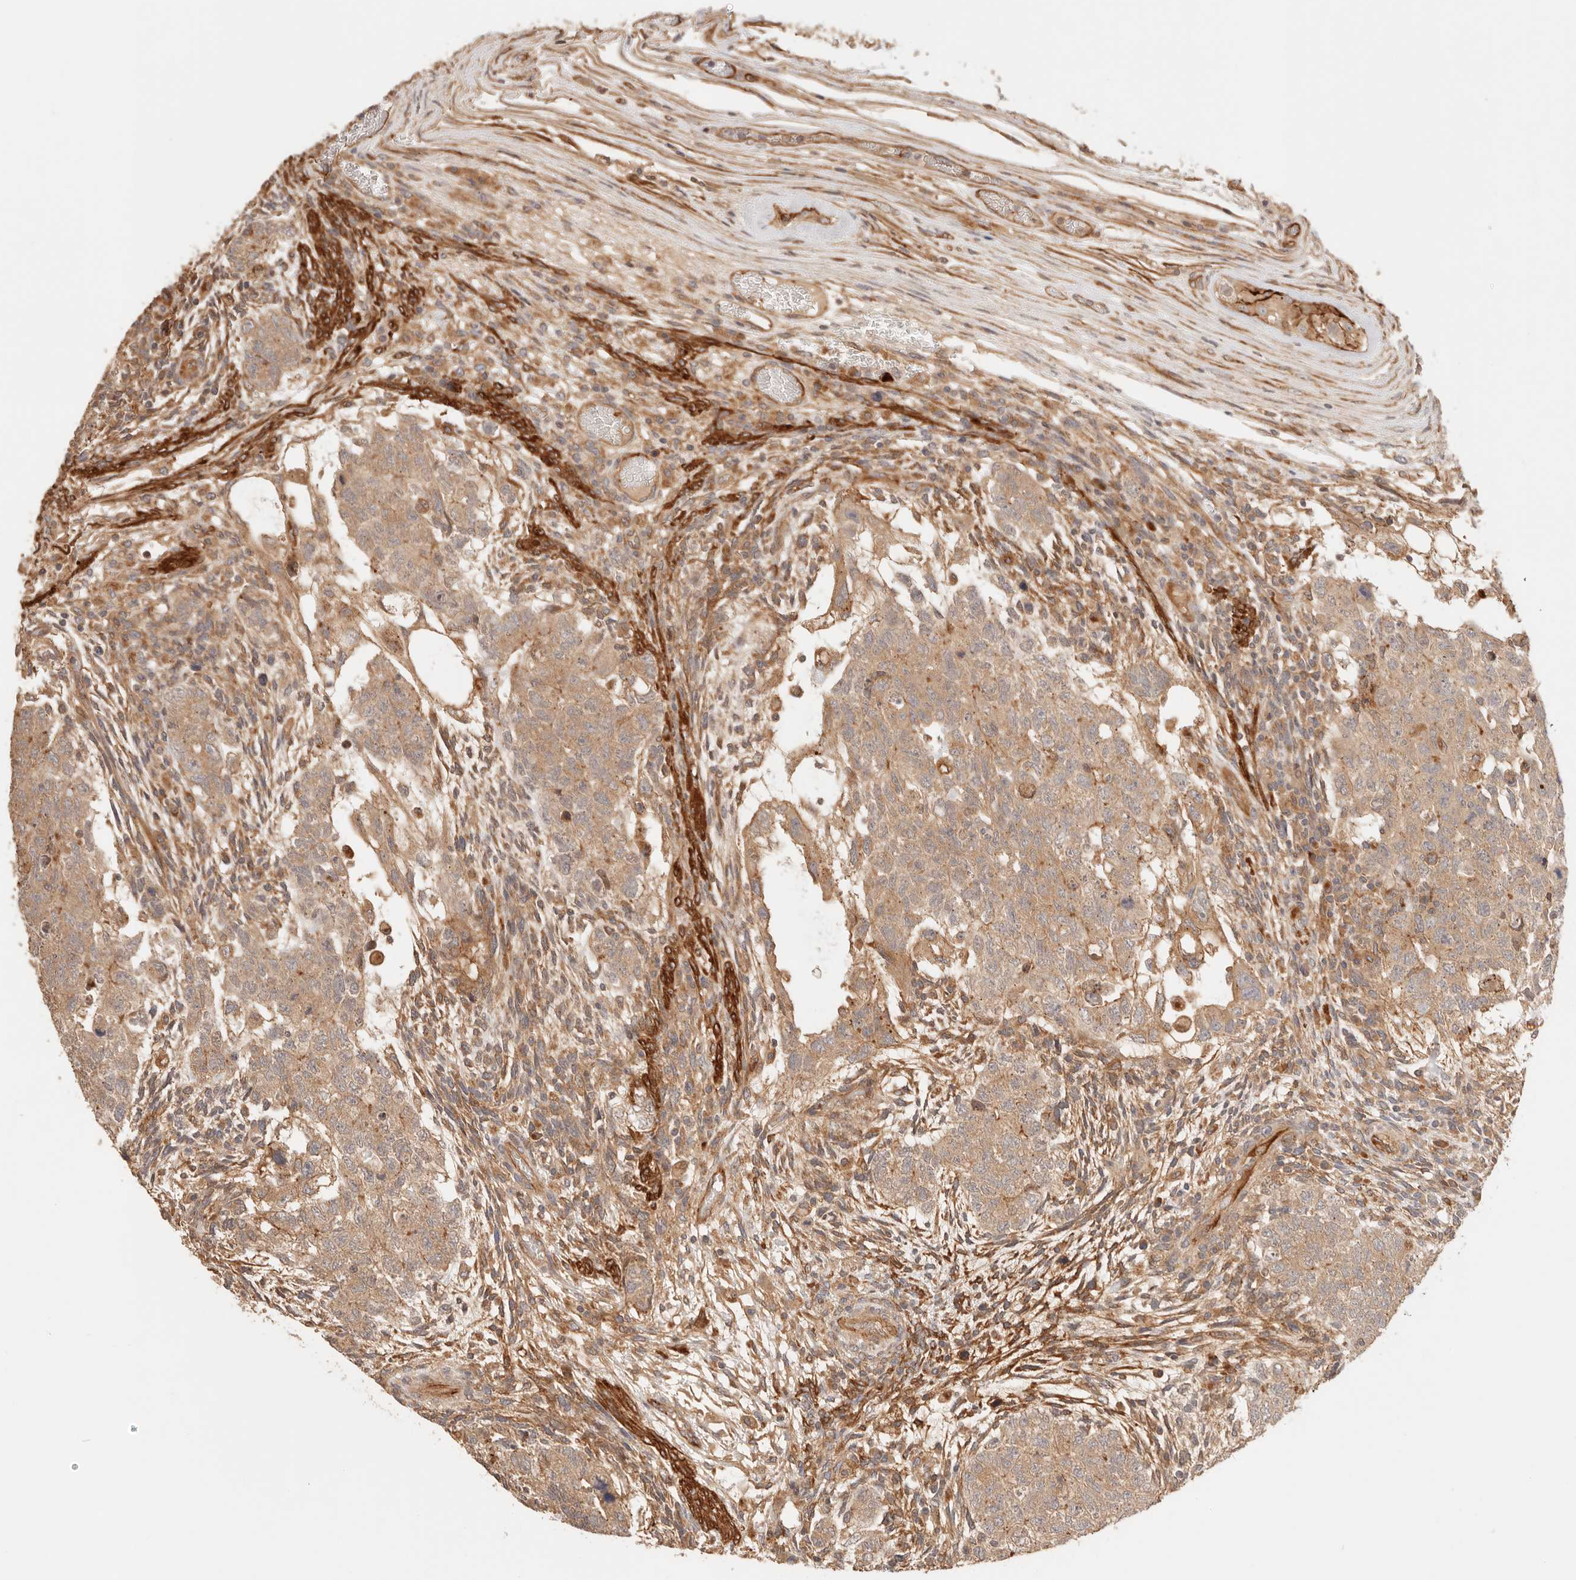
{"staining": {"intensity": "moderate", "quantity": ">75%", "location": "cytoplasmic/membranous"}, "tissue": "testis cancer", "cell_type": "Tumor cells", "image_type": "cancer", "snomed": [{"axis": "morphology", "description": "Normal tissue, NOS"}, {"axis": "morphology", "description": "Carcinoma, Embryonal, NOS"}, {"axis": "topography", "description": "Testis"}], "caption": "Brown immunohistochemical staining in human testis cancer displays moderate cytoplasmic/membranous expression in about >75% of tumor cells. (DAB (3,3'-diaminobenzidine) IHC, brown staining for protein, blue staining for nuclei).", "gene": "IL1R2", "patient": {"sex": "male", "age": 36}}